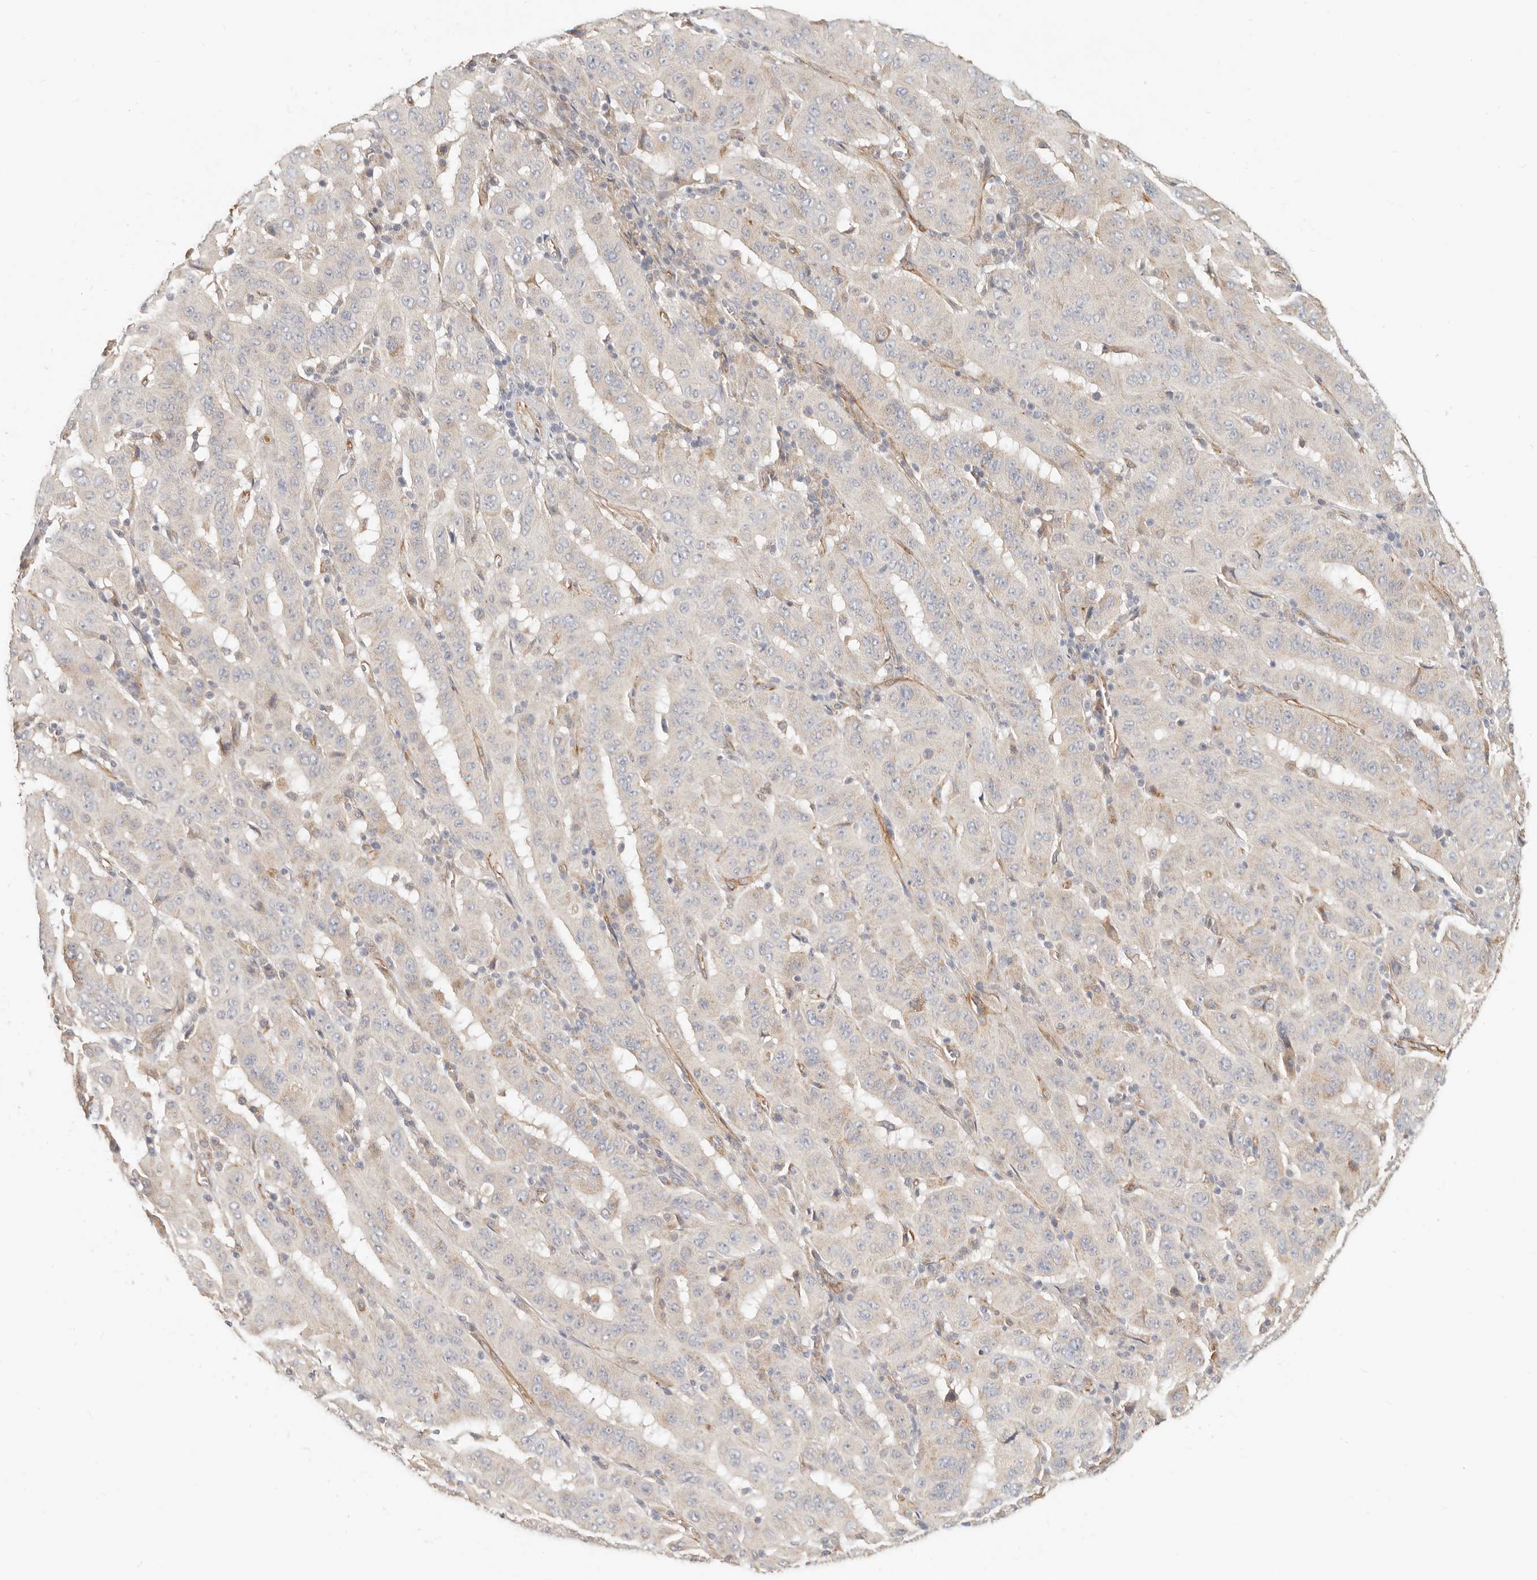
{"staining": {"intensity": "negative", "quantity": "none", "location": "none"}, "tissue": "pancreatic cancer", "cell_type": "Tumor cells", "image_type": "cancer", "snomed": [{"axis": "morphology", "description": "Adenocarcinoma, NOS"}, {"axis": "topography", "description": "Pancreas"}], "caption": "Tumor cells are negative for protein expression in human adenocarcinoma (pancreatic). (Brightfield microscopy of DAB immunohistochemistry (IHC) at high magnification).", "gene": "SPRING1", "patient": {"sex": "male", "age": 63}}